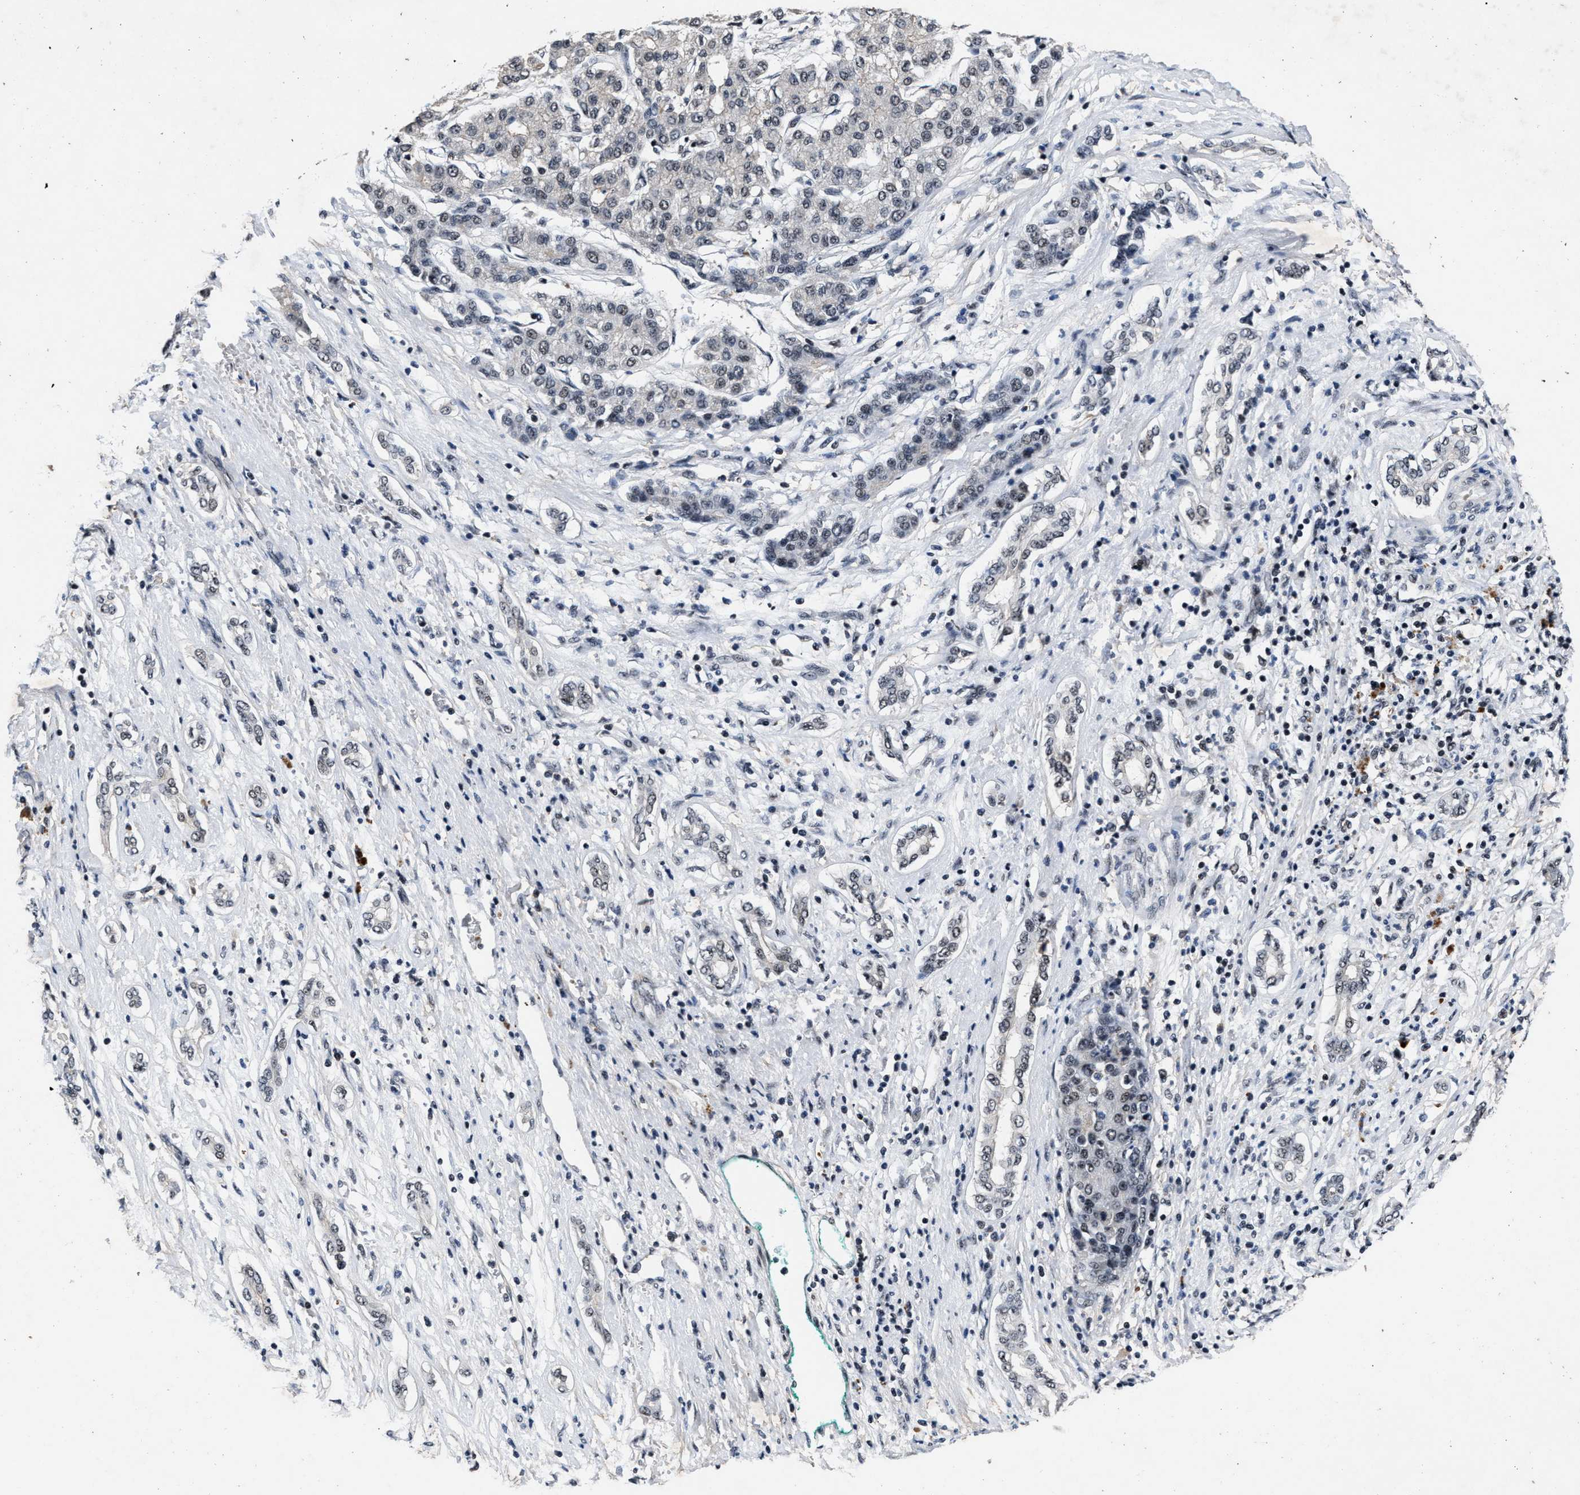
{"staining": {"intensity": "weak", "quantity": "<25%", "location": "nuclear"}, "tissue": "liver cancer", "cell_type": "Tumor cells", "image_type": "cancer", "snomed": [{"axis": "morphology", "description": "Carcinoma, Hepatocellular, NOS"}, {"axis": "topography", "description": "Liver"}], "caption": "There is no significant staining in tumor cells of liver cancer.", "gene": "ZNF233", "patient": {"sex": "male", "age": 65}}